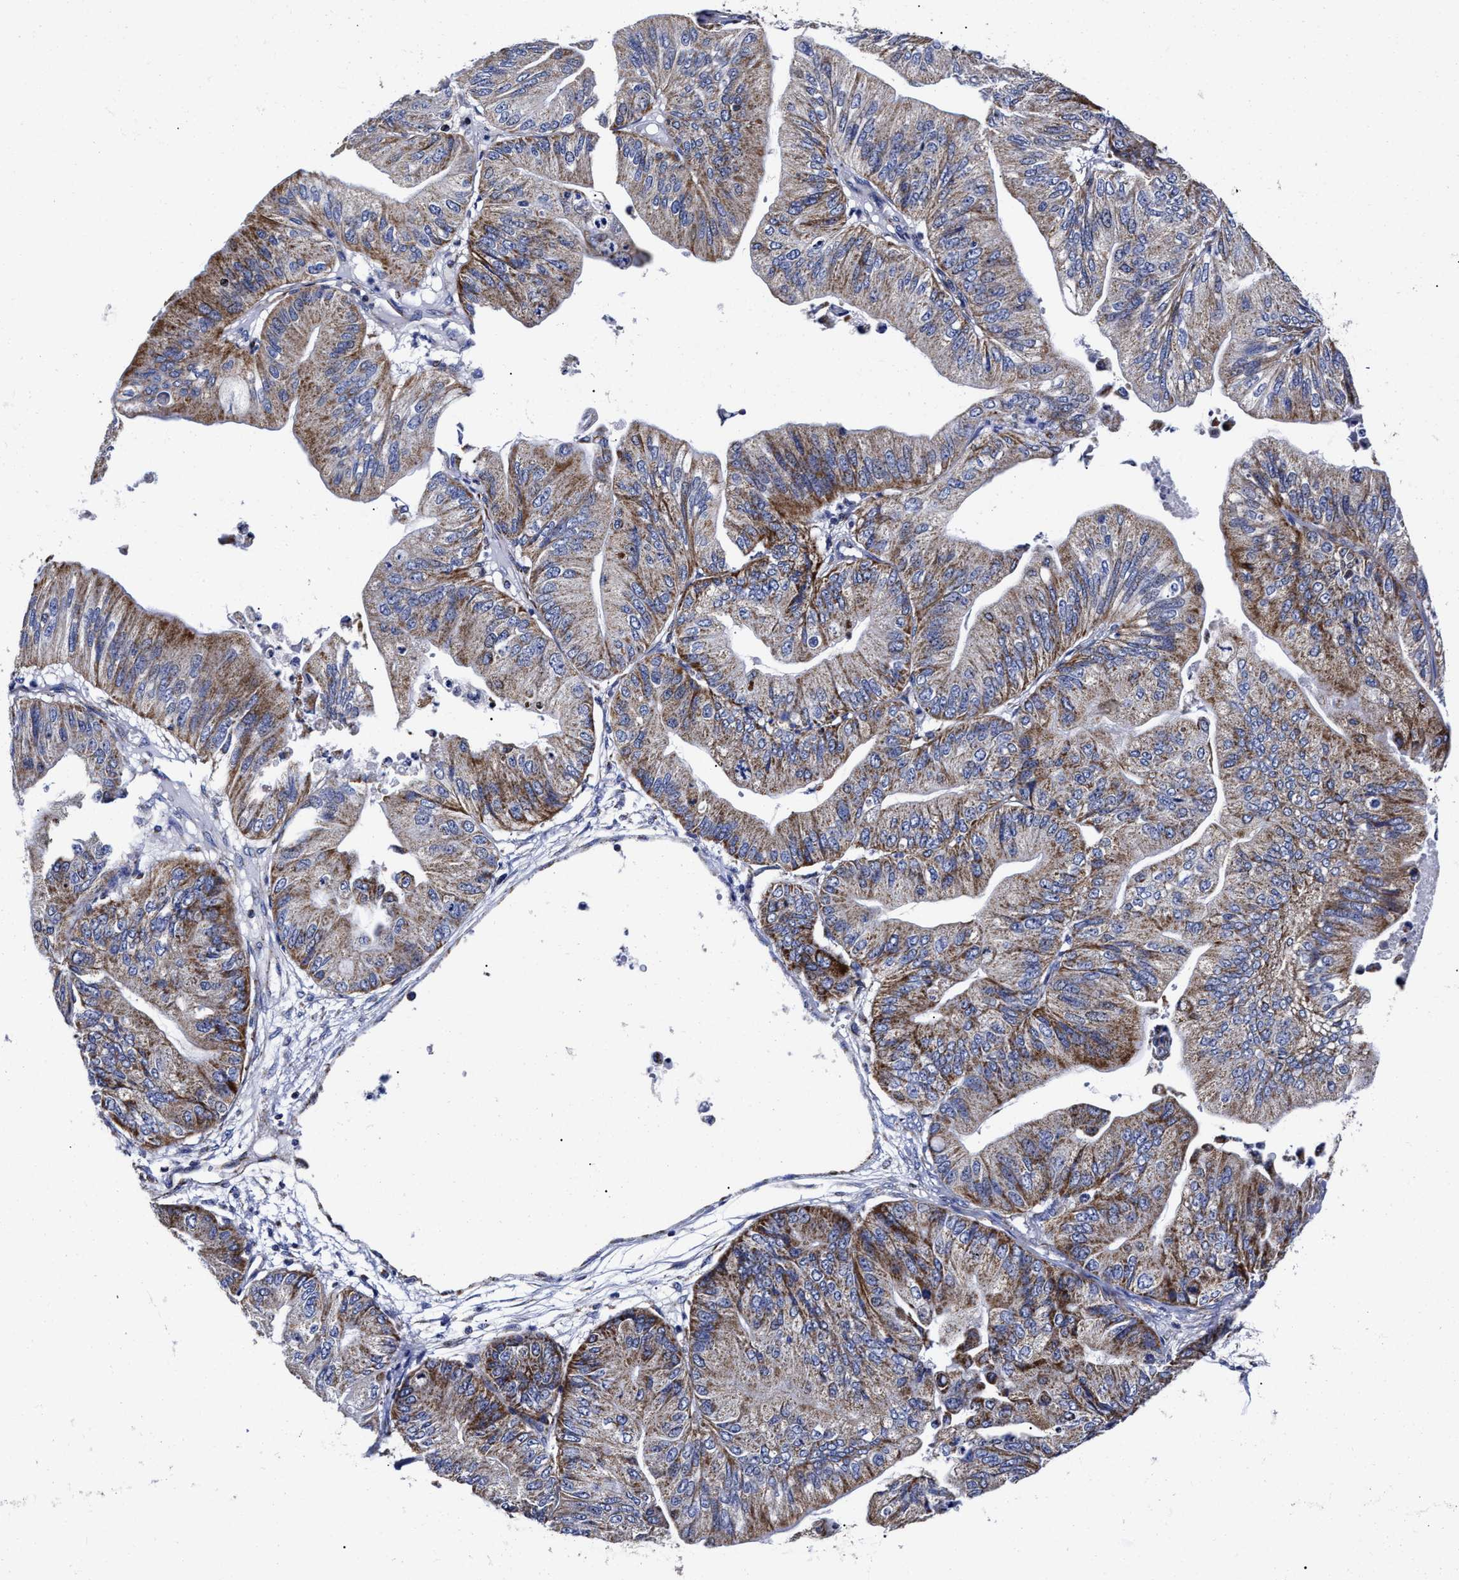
{"staining": {"intensity": "moderate", "quantity": "25%-75%", "location": "cytoplasmic/membranous"}, "tissue": "ovarian cancer", "cell_type": "Tumor cells", "image_type": "cancer", "snomed": [{"axis": "morphology", "description": "Cystadenocarcinoma, mucinous, NOS"}, {"axis": "topography", "description": "Ovary"}], "caption": "Mucinous cystadenocarcinoma (ovarian) was stained to show a protein in brown. There is medium levels of moderate cytoplasmic/membranous expression in approximately 25%-75% of tumor cells.", "gene": "HINT2", "patient": {"sex": "female", "age": 61}}